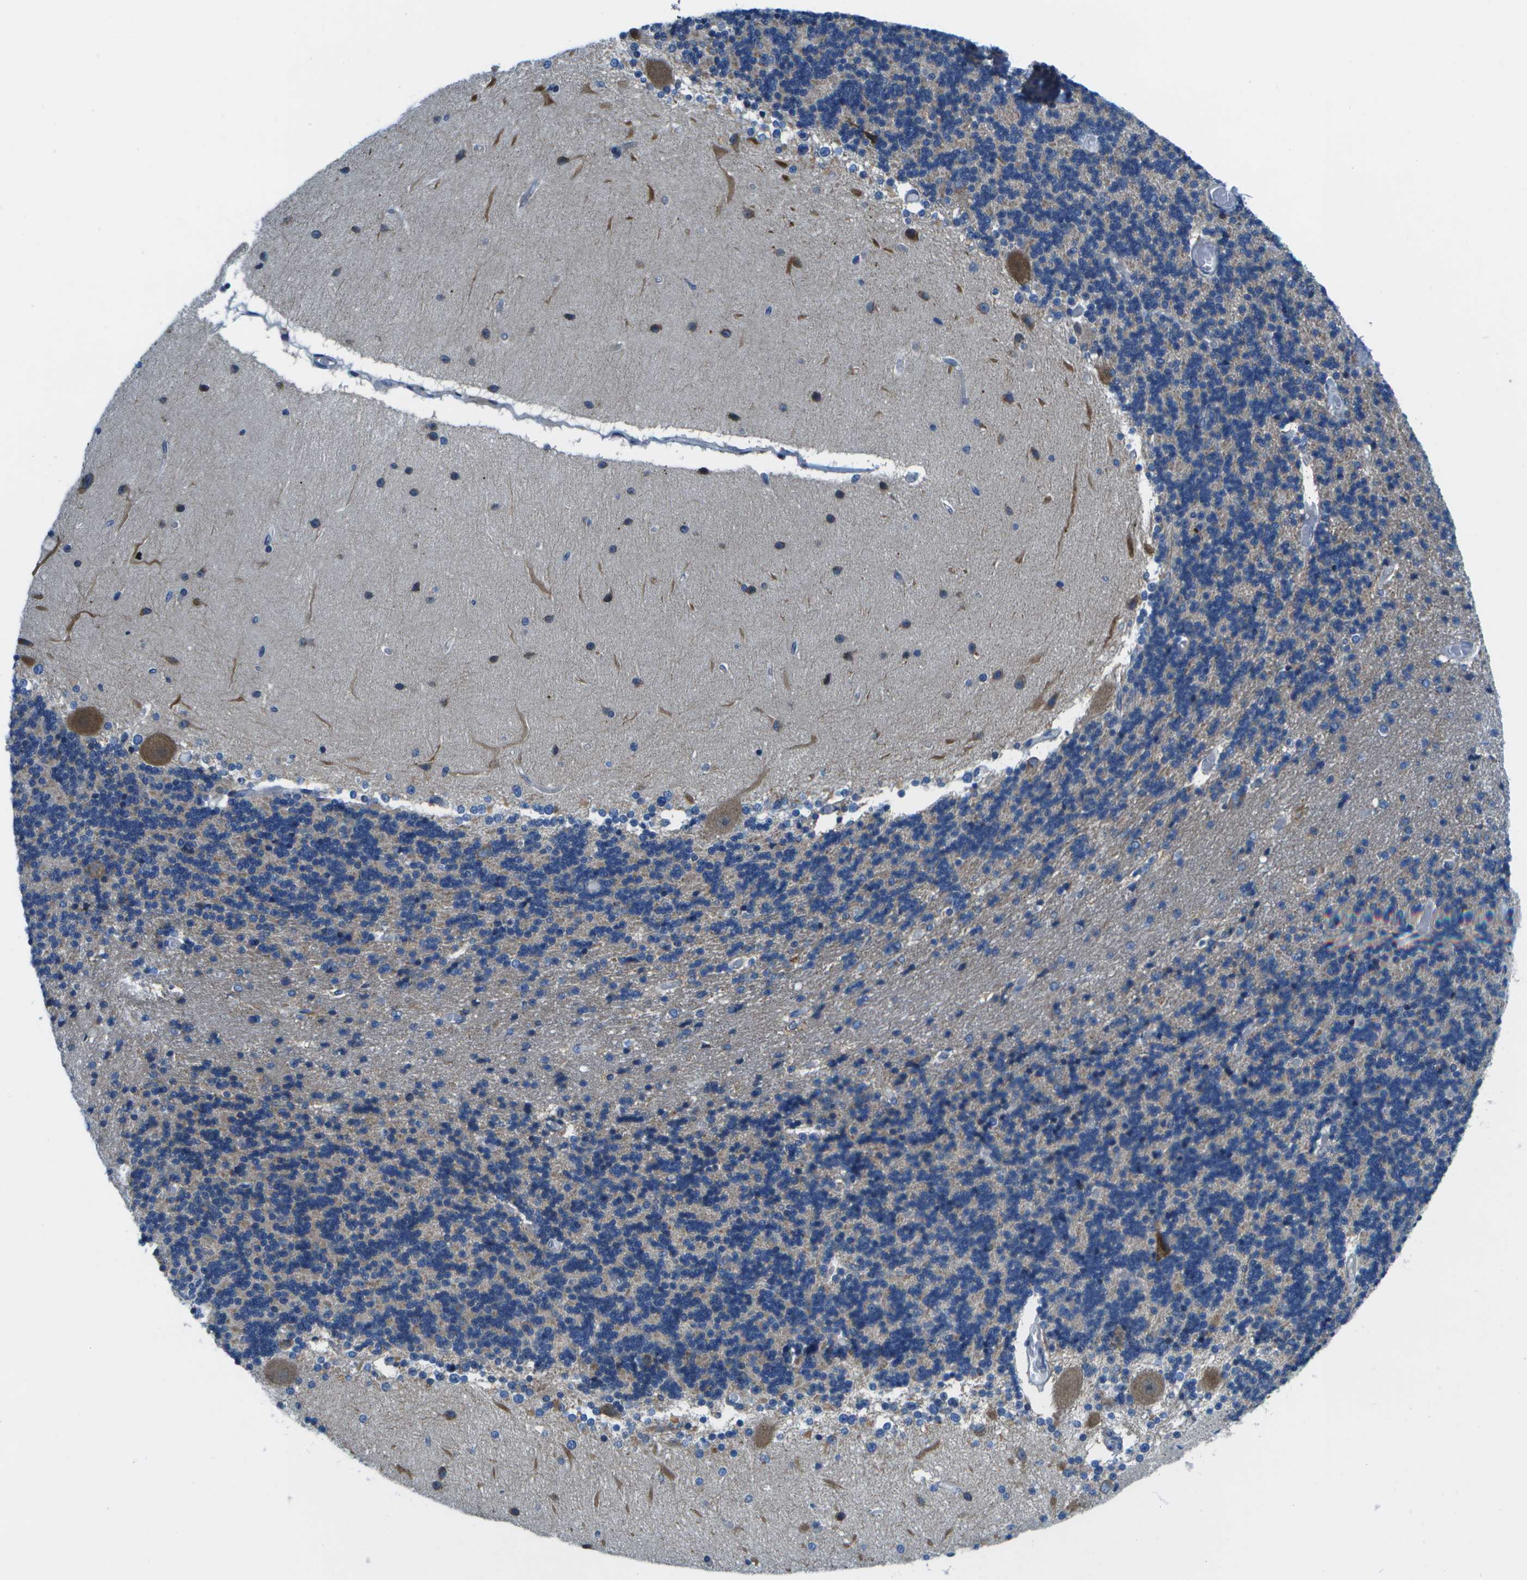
{"staining": {"intensity": "moderate", "quantity": "<25%", "location": "cytoplasmic/membranous"}, "tissue": "cerebellum", "cell_type": "Cells in granular layer", "image_type": "normal", "snomed": [{"axis": "morphology", "description": "Normal tissue, NOS"}, {"axis": "topography", "description": "Cerebellum"}], "caption": "Normal cerebellum reveals moderate cytoplasmic/membranous expression in about <25% of cells in granular layer (DAB IHC, brown staining for protein, blue staining for nuclei)..", "gene": "GDF5", "patient": {"sex": "female", "age": 54}}